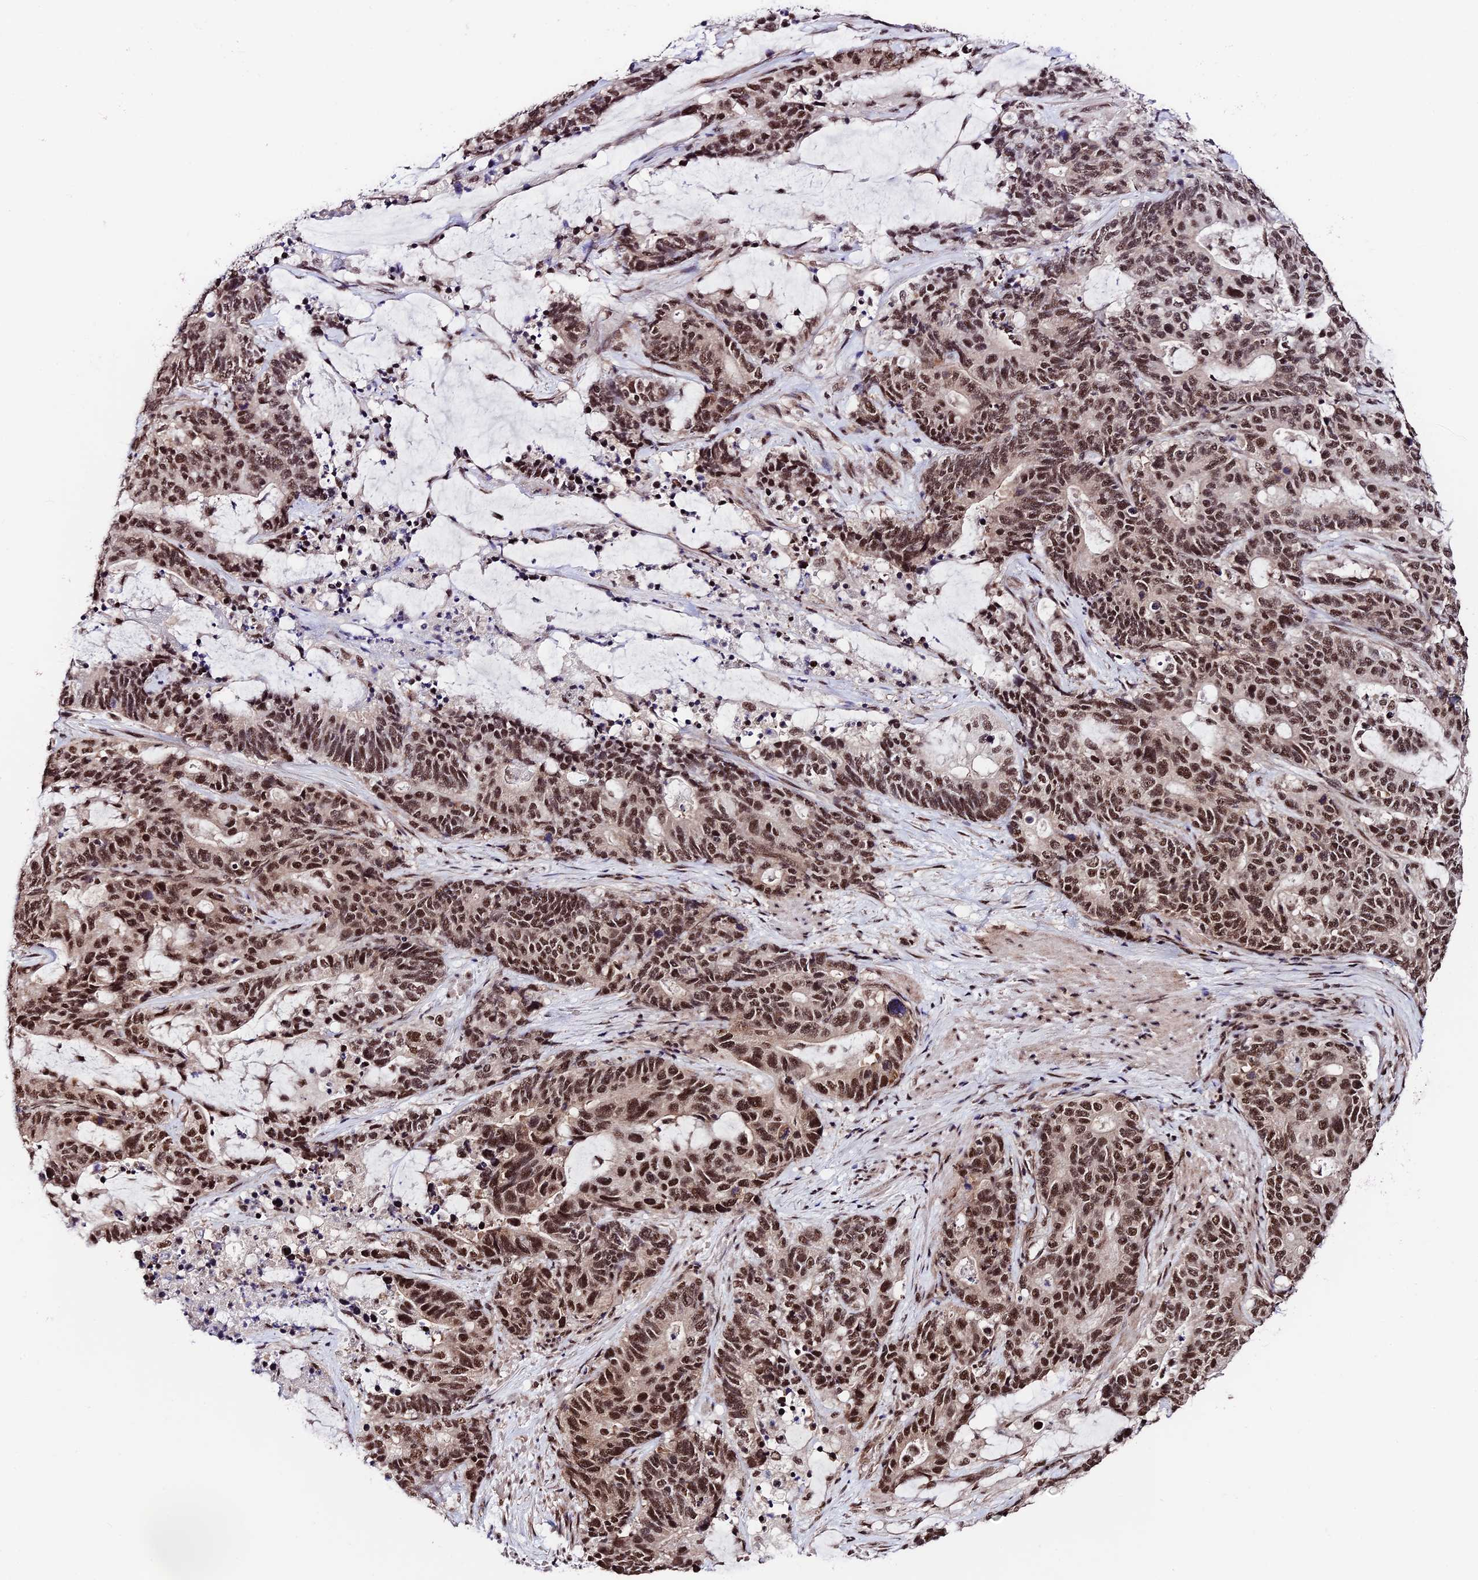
{"staining": {"intensity": "moderate", "quantity": ">75%", "location": "nuclear"}, "tissue": "stomach cancer", "cell_type": "Tumor cells", "image_type": "cancer", "snomed": [{"axis": "morphology", "description": "Adenocarcinoma, NOS"}, {"axis": "topography", "description": "Stomach"}], "caption": "Immunohistochemistry (IHC) of human stomach cancer (adenocarcinoma) demonstrates medium levels of moderate nuclear expression in approximately >75% of tumor cells.", "gene": "RBM42", "patient": {"sex": "female", "age": 76}}